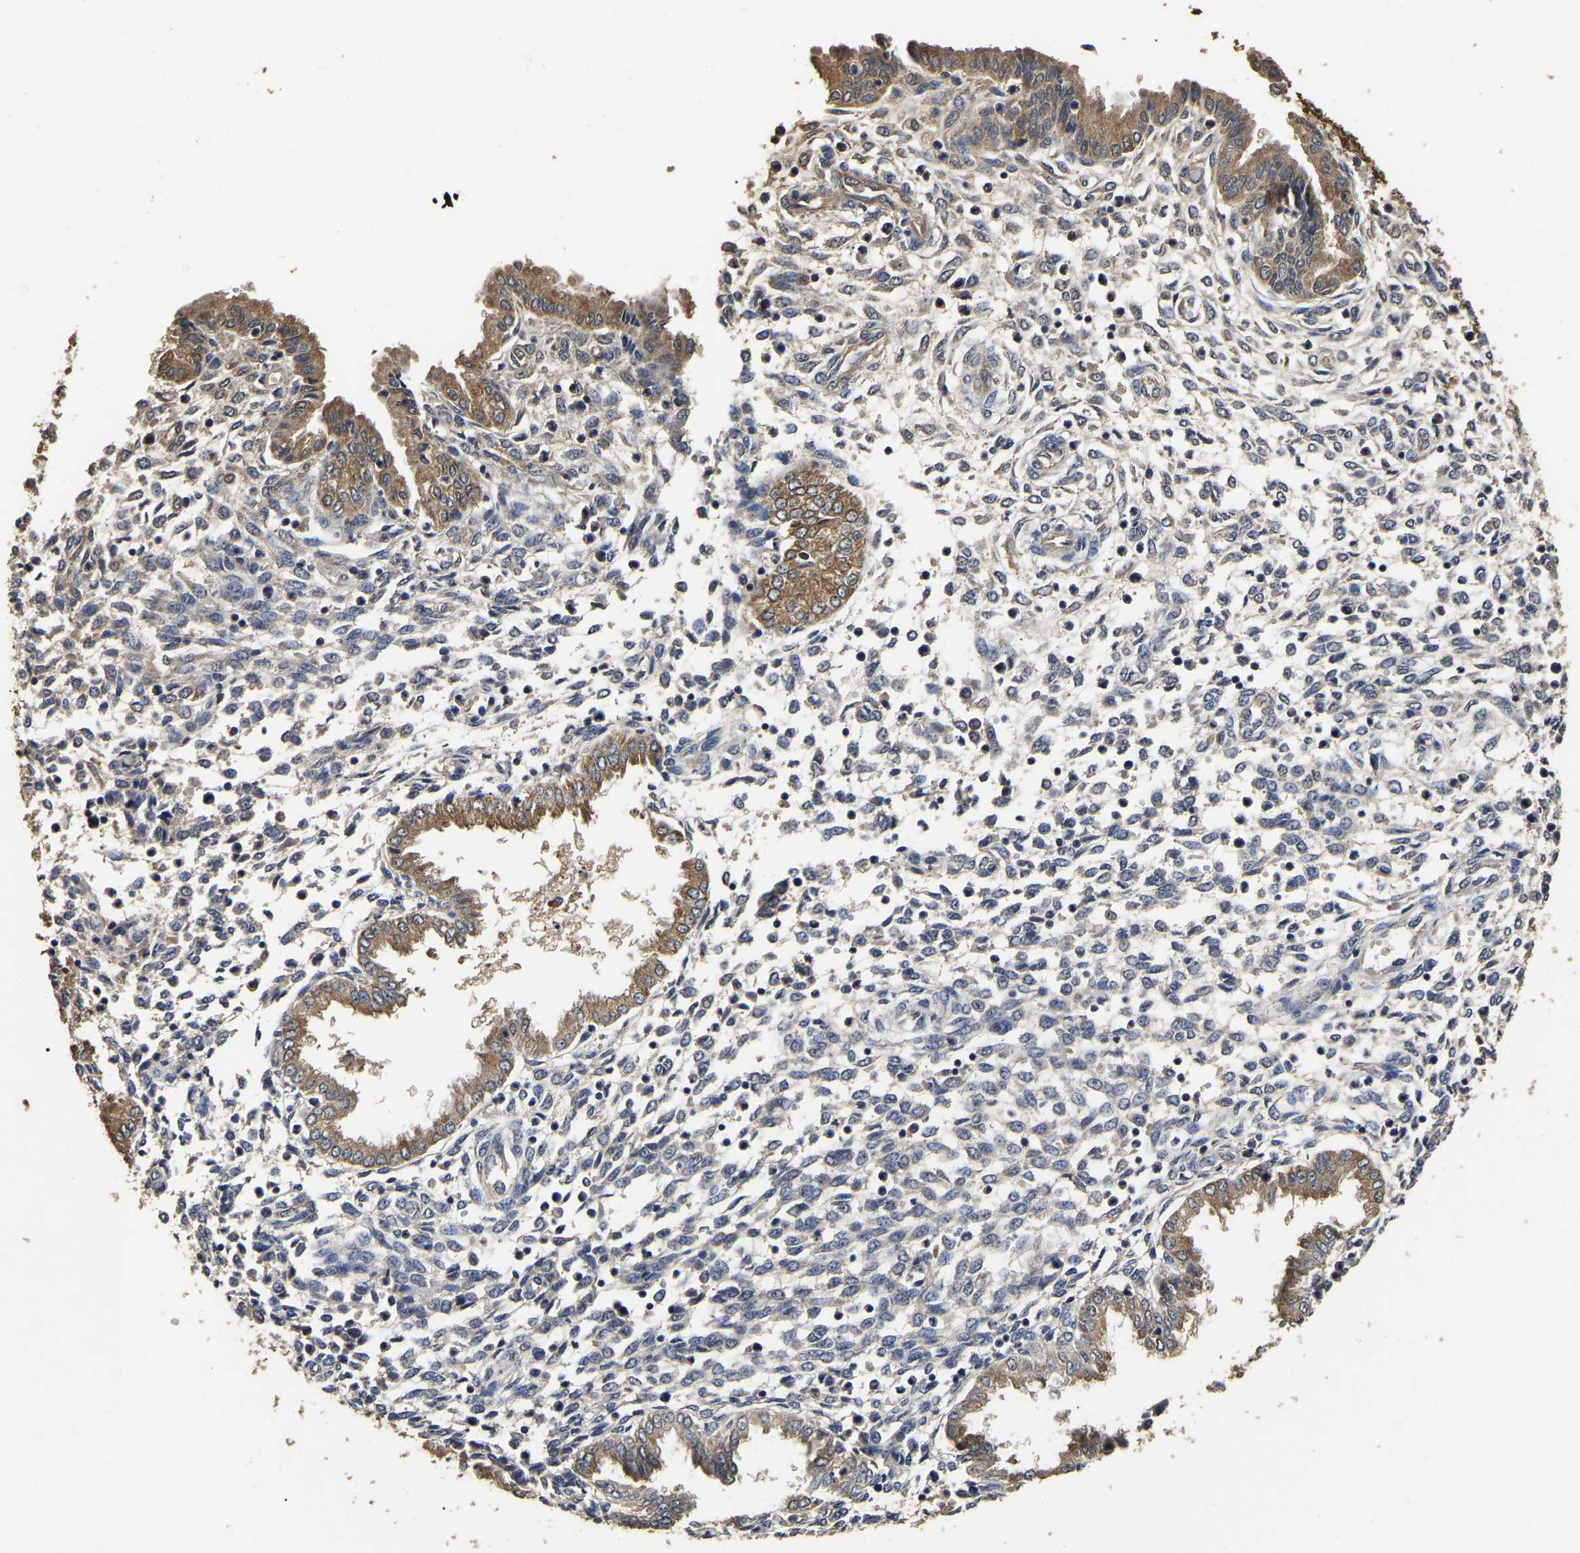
{"staining": {"intensity": "negative", "quantity": "none", "location": "none"}, "tissue": "endometrium", "cell_type": "Cells in endometrial stroma", "image_type": "normal", "snomed": [{"axis": "morphology", "description": "Normal tissue, NOS"}, {"axis": "topography", "description": "Endometrium"}], "caption": "Micrograph shows no significant protein expression in cells in endometrial stroma of benign endometrium.", "gene": "STK32C", "patient": {"sex": "female", "age": 33}}